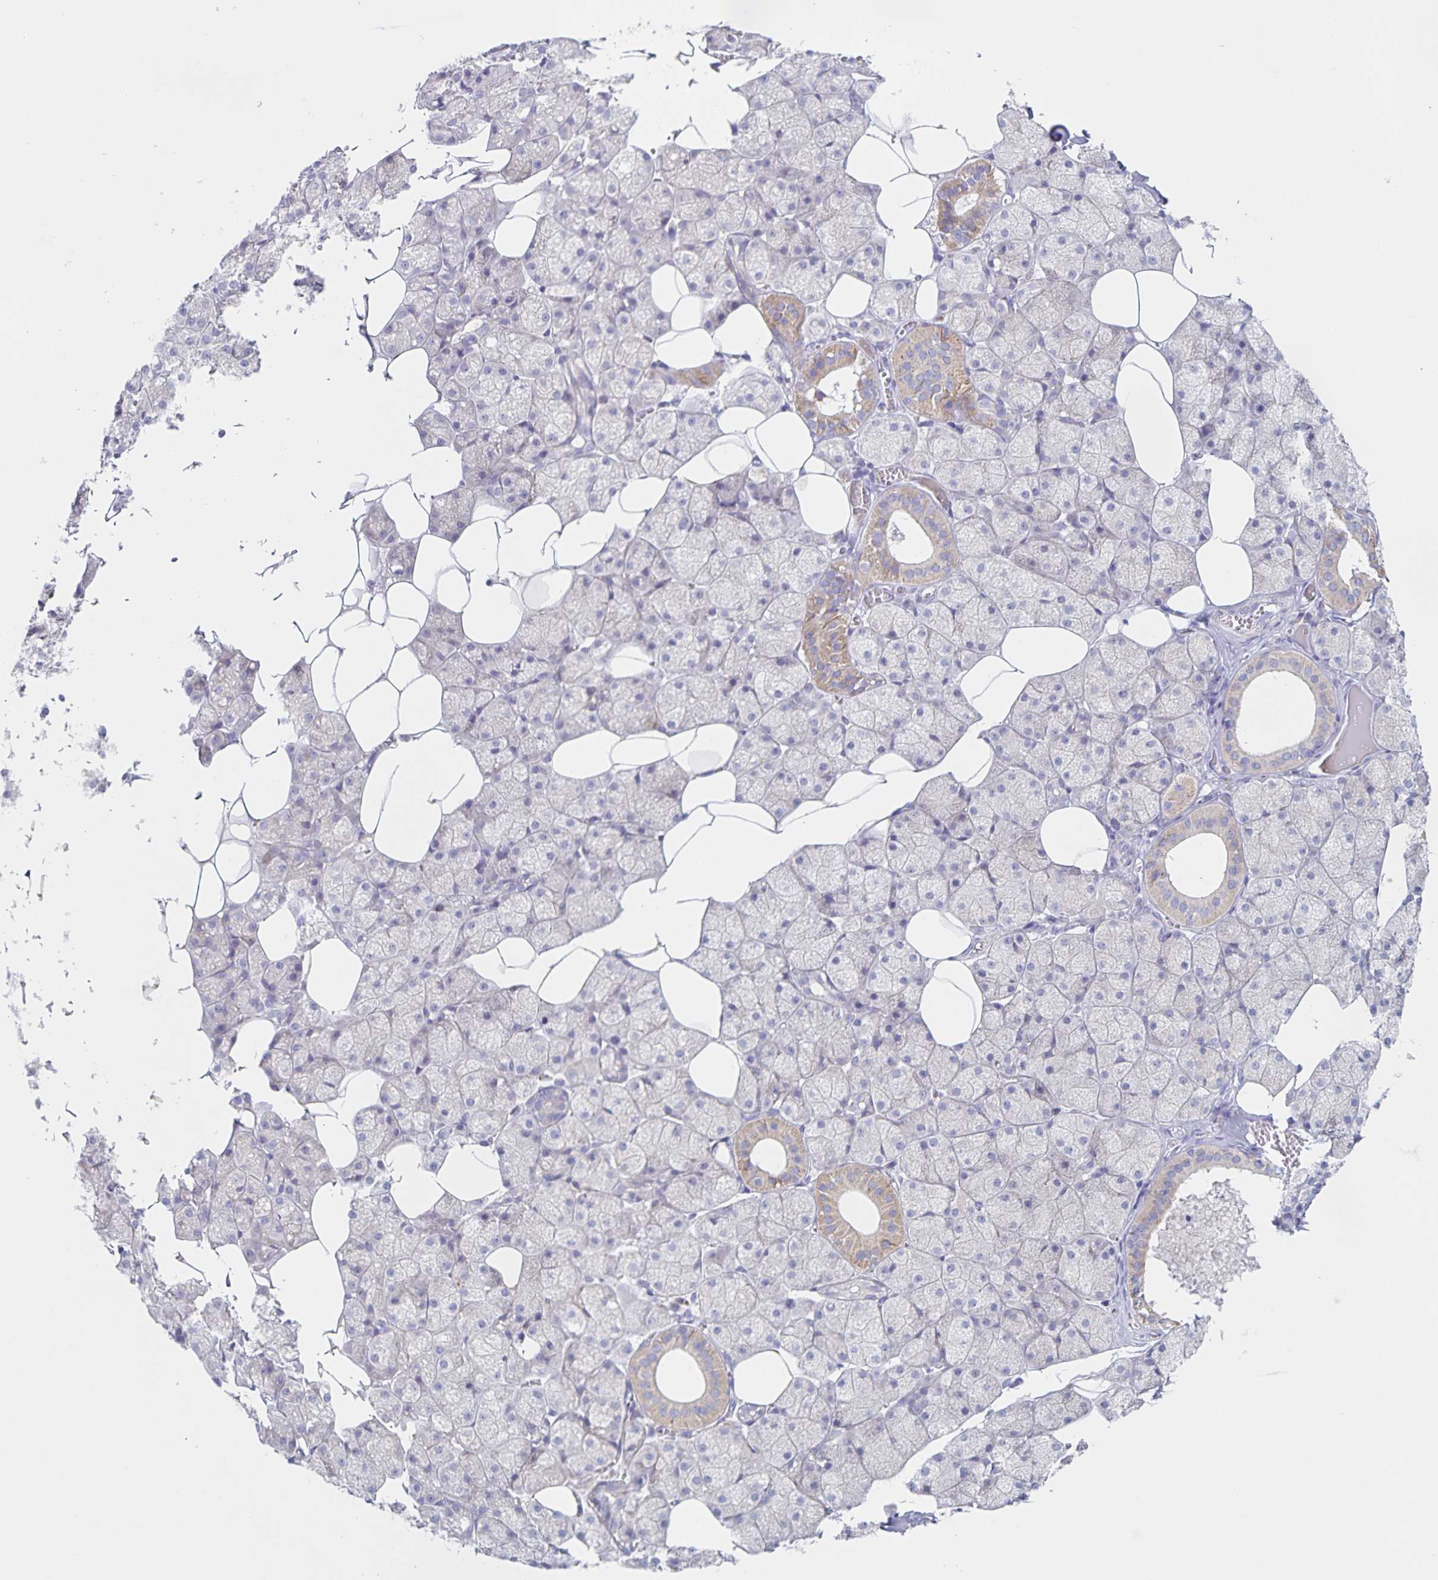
{"staining": {"intensity": "weak", "quantity": "25%-75%", "location": "cytoplasmic/membranous"}, "tissue": "salivary gland", "cell_type": "Glandular cells", "image_type": "normal", "snomed": [{"axis": "morphology", "description": "Normal tissue, NOS"}, {"axis": "topography", "description": "Salivary gland"}, {"axis": "topography", "description": "Peripheral nerve tissue"}], "caption": "Immunohistochemical staining of benign salivary gland displays weak cytoplasmic/membranous protein staining in approximately 25%-75% of glandular cells. (Brightfield microscopy of DAB IHC at high magnification).", "gene": "CENPH", "patient": {"sex": "male", "age": 38}}